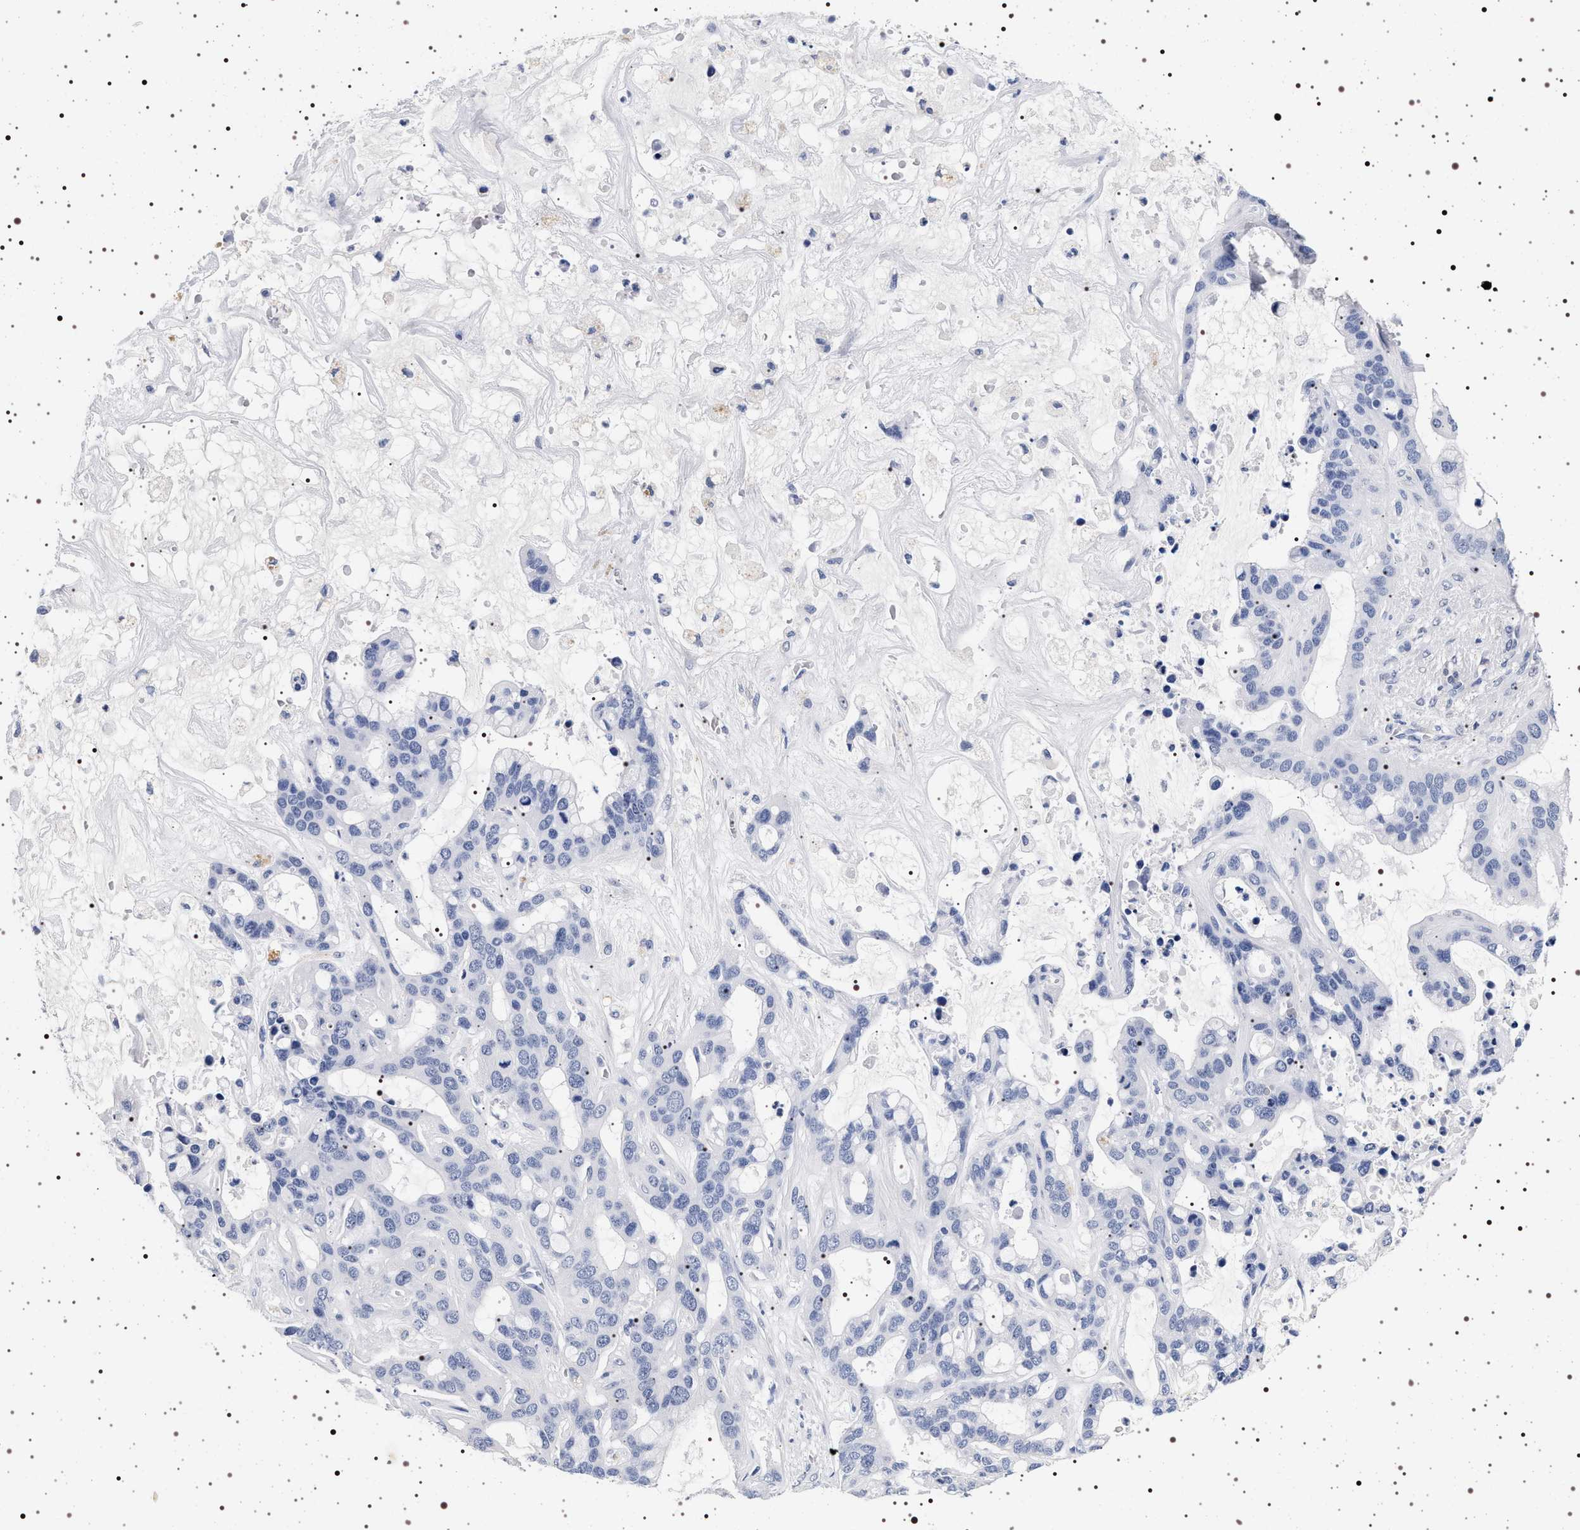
{"staining": {"intensity": "negative", "quantity": "none", "location": "none"}, "tissue": "liver cancer", "cell_type": "Tumor cells", "image_type": "cancer", "snomed": [{"axis": "morphology", "description": "Cholangiocarcinoma"}, {"axis": "topography", "description": "Liver"}], "caption": "Immunohistochemical staining of human liver cancer (cholangiocarcinoma) reveals no significant expression in tumor cells.", "gene": "MAPK10", "patient": {"sex": "female", "age": 65}}